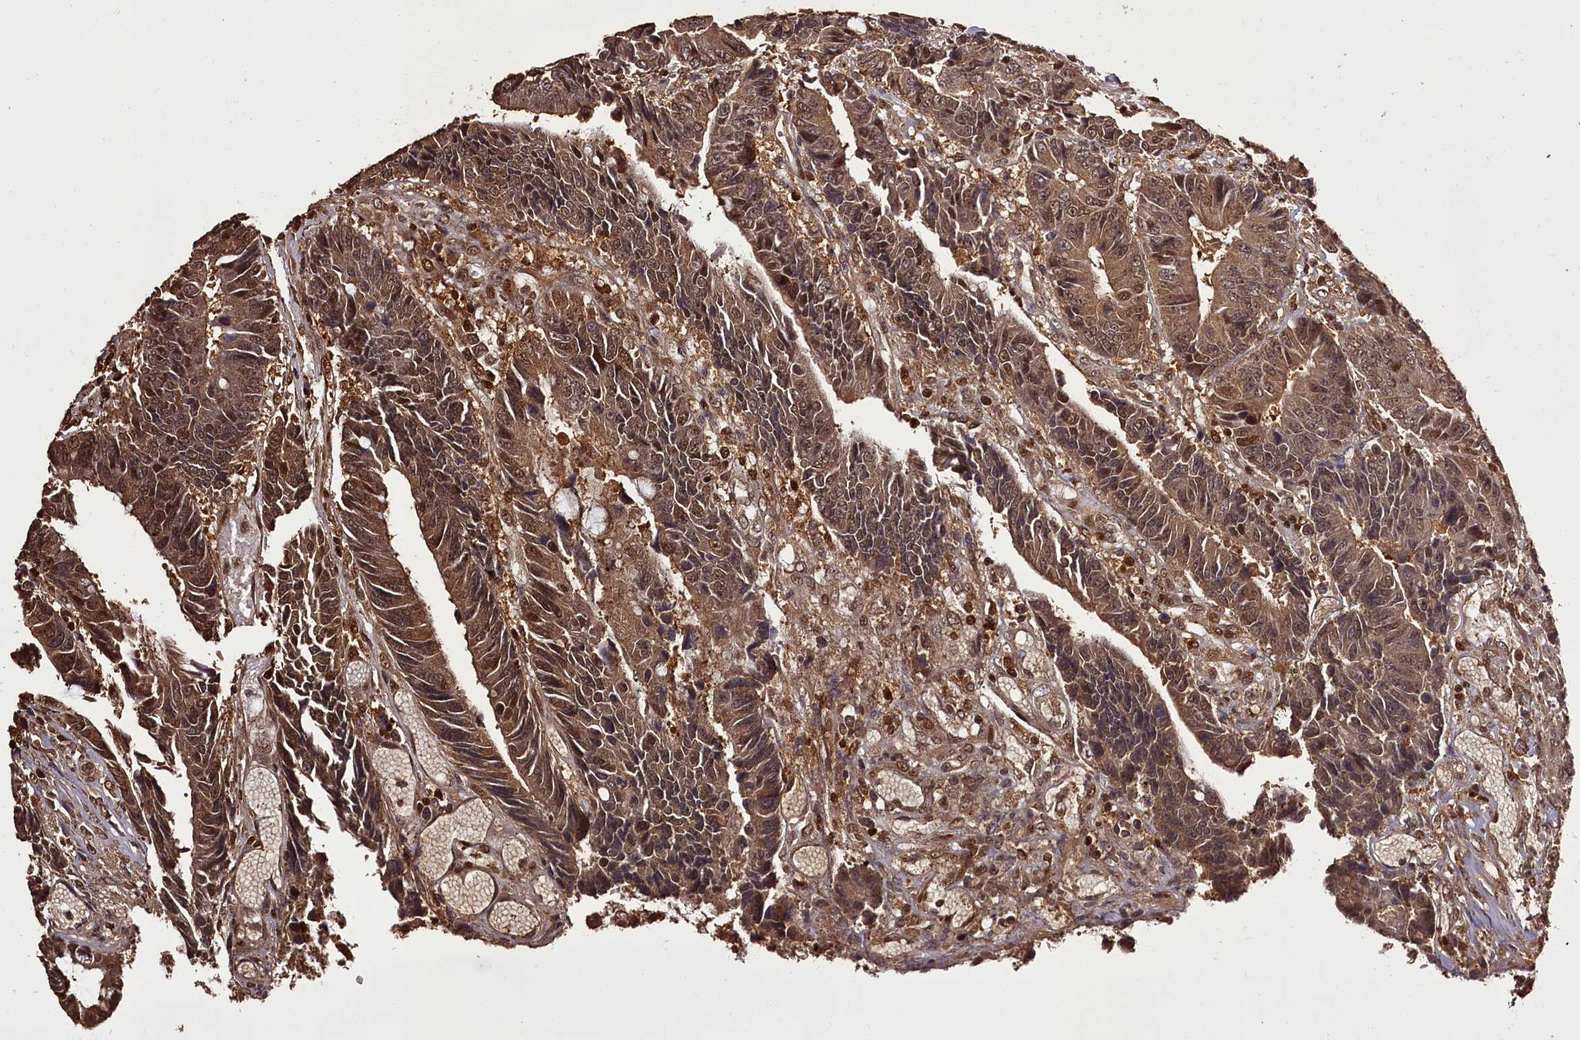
{"staining": {"intensity": "moderate", "quantity": ">75%", "location": "cytoplasmic/membranous,nuclear"}, "tissue": "colorectal cancer", "cell_type": "Tumor cells", "image_type": "cancer", "snomed": [{"axis": "morphology", "description": "Adenocarcinoma, NOS"}, {"axis": "topography", "description": "Rectum"}], "caption": "Immunohistochemical staining of colorectal adenocarcinoma shows medium levels of moderate cytoplasmic/membranous and nuclear positivity in about >75% of tumor cells.", "gene": "NPRL2", "patient": {"sex": "male", "age": 84}}